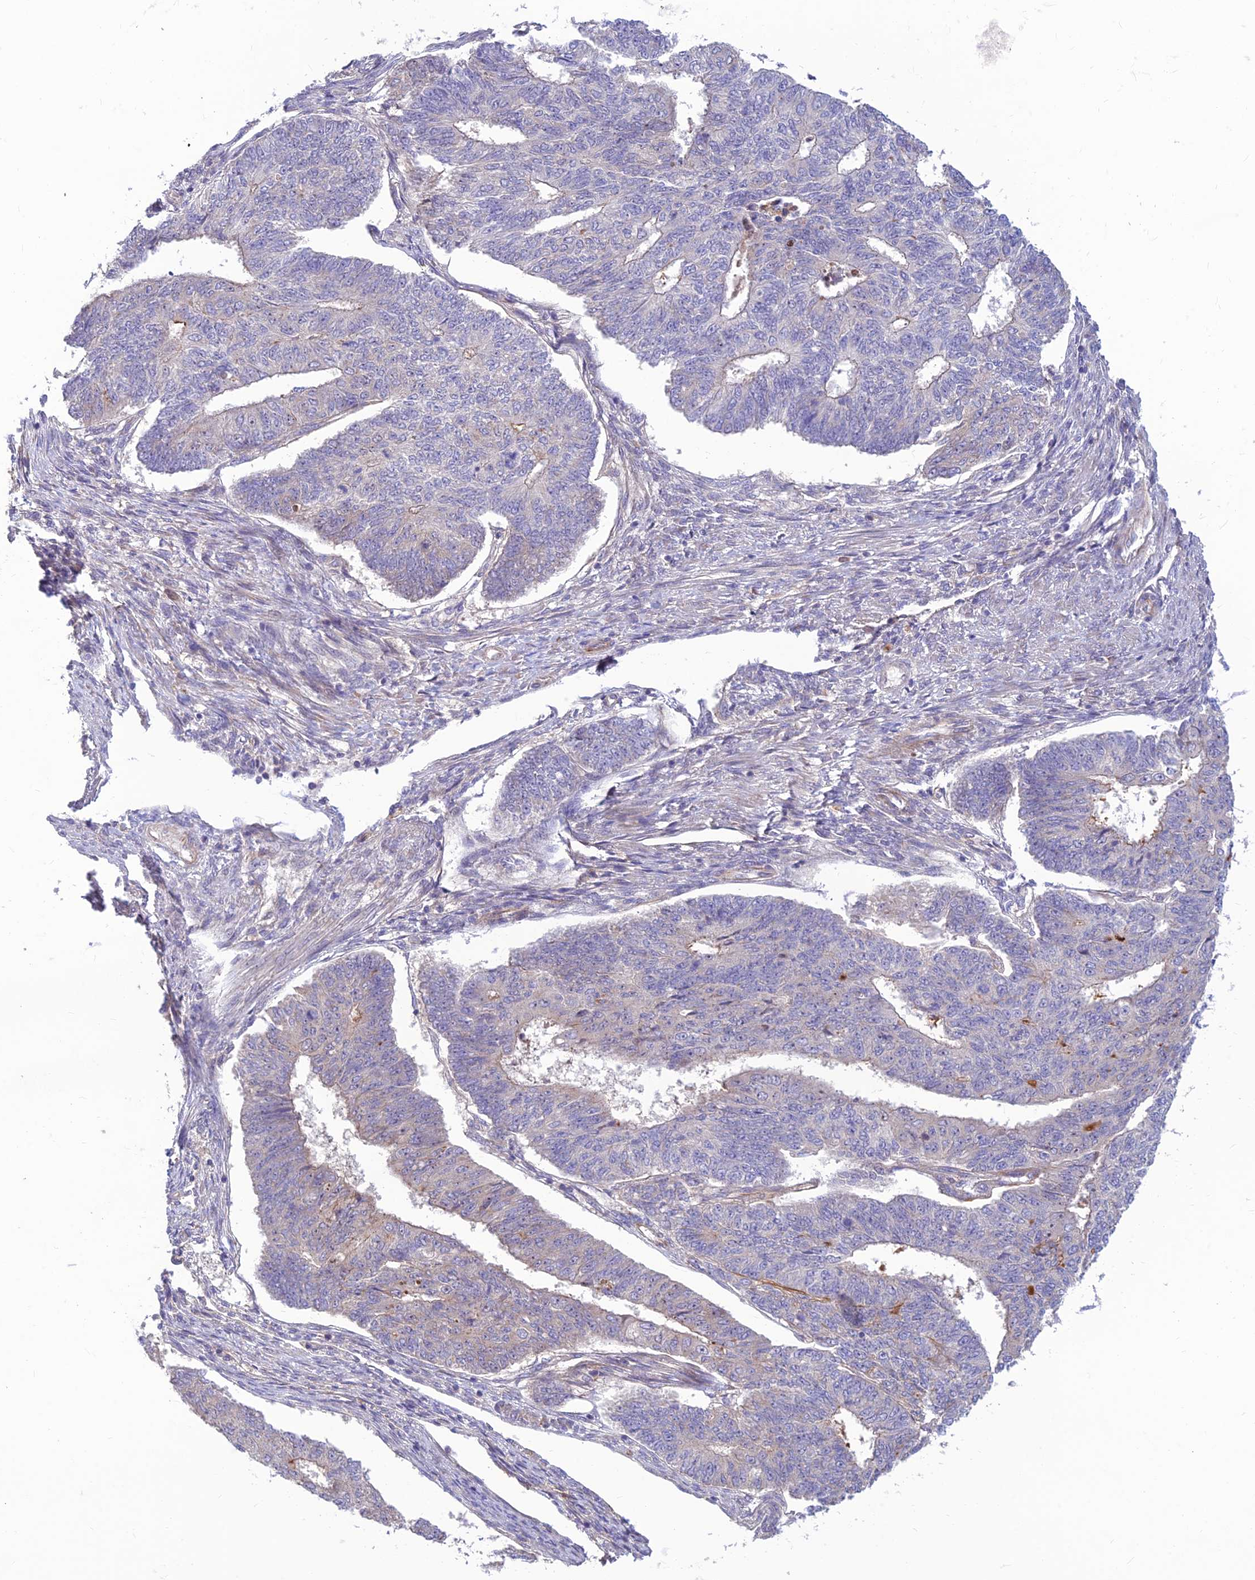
{"staining": {"intensity": "negative", "quantity": "none", "location": "none"}, "tissue": "endometrial cancer", "cell_type": "Tumor cells", "image_type": "cancer", "snomed": [{"axis": "morphology", "description": "Adenocarcinoma, NOS"}, {"axis": "topography", "description": "Endometrium"}], "caption": "Tumor cells are negative for brown protein staining in adenocarcinoma (endometrial).", "gene": "ST8SIA5", "patient": {"sex": "female", "age": 32}}